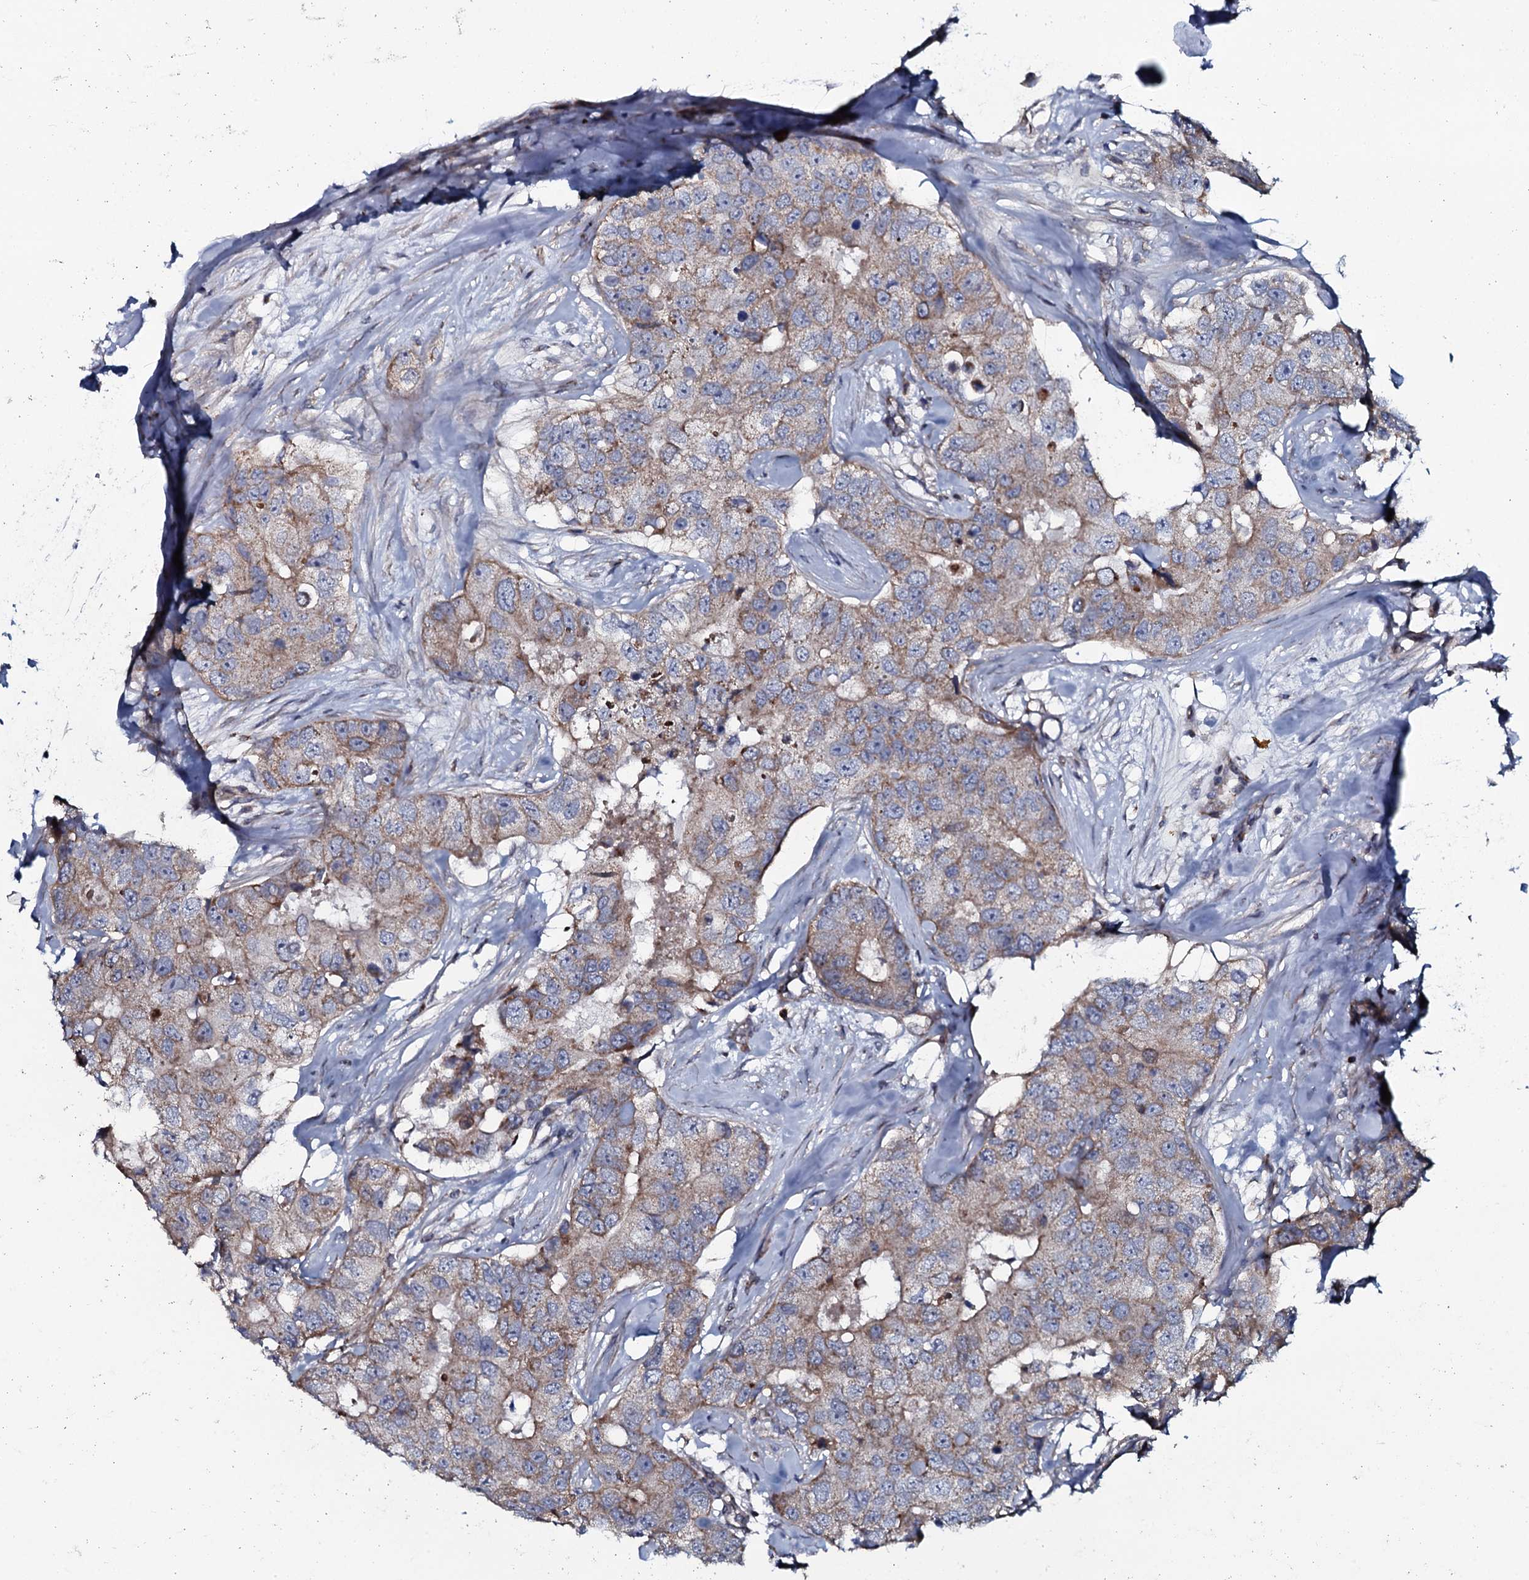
{"staining": {"intensity": "weak", "quantity": "25%-75%", "location": "cytoplasmic/membranous"}, "tissue": "breast cancer", "cell_type": "Tumor cells", "image_type": "cancer", "snomed": [{"axis": "morphology", "description": "Duct carcinoma"}, {"axis": "topography", "description": "Breast"}], "caption": "Breast cancer (intraductal carcinoma) stained for a protein shows weak cytoplasmic/membranous positivity in tumor cells.", "gene": "KCTD4", "patient": {"sex": "female", "age": 62}}